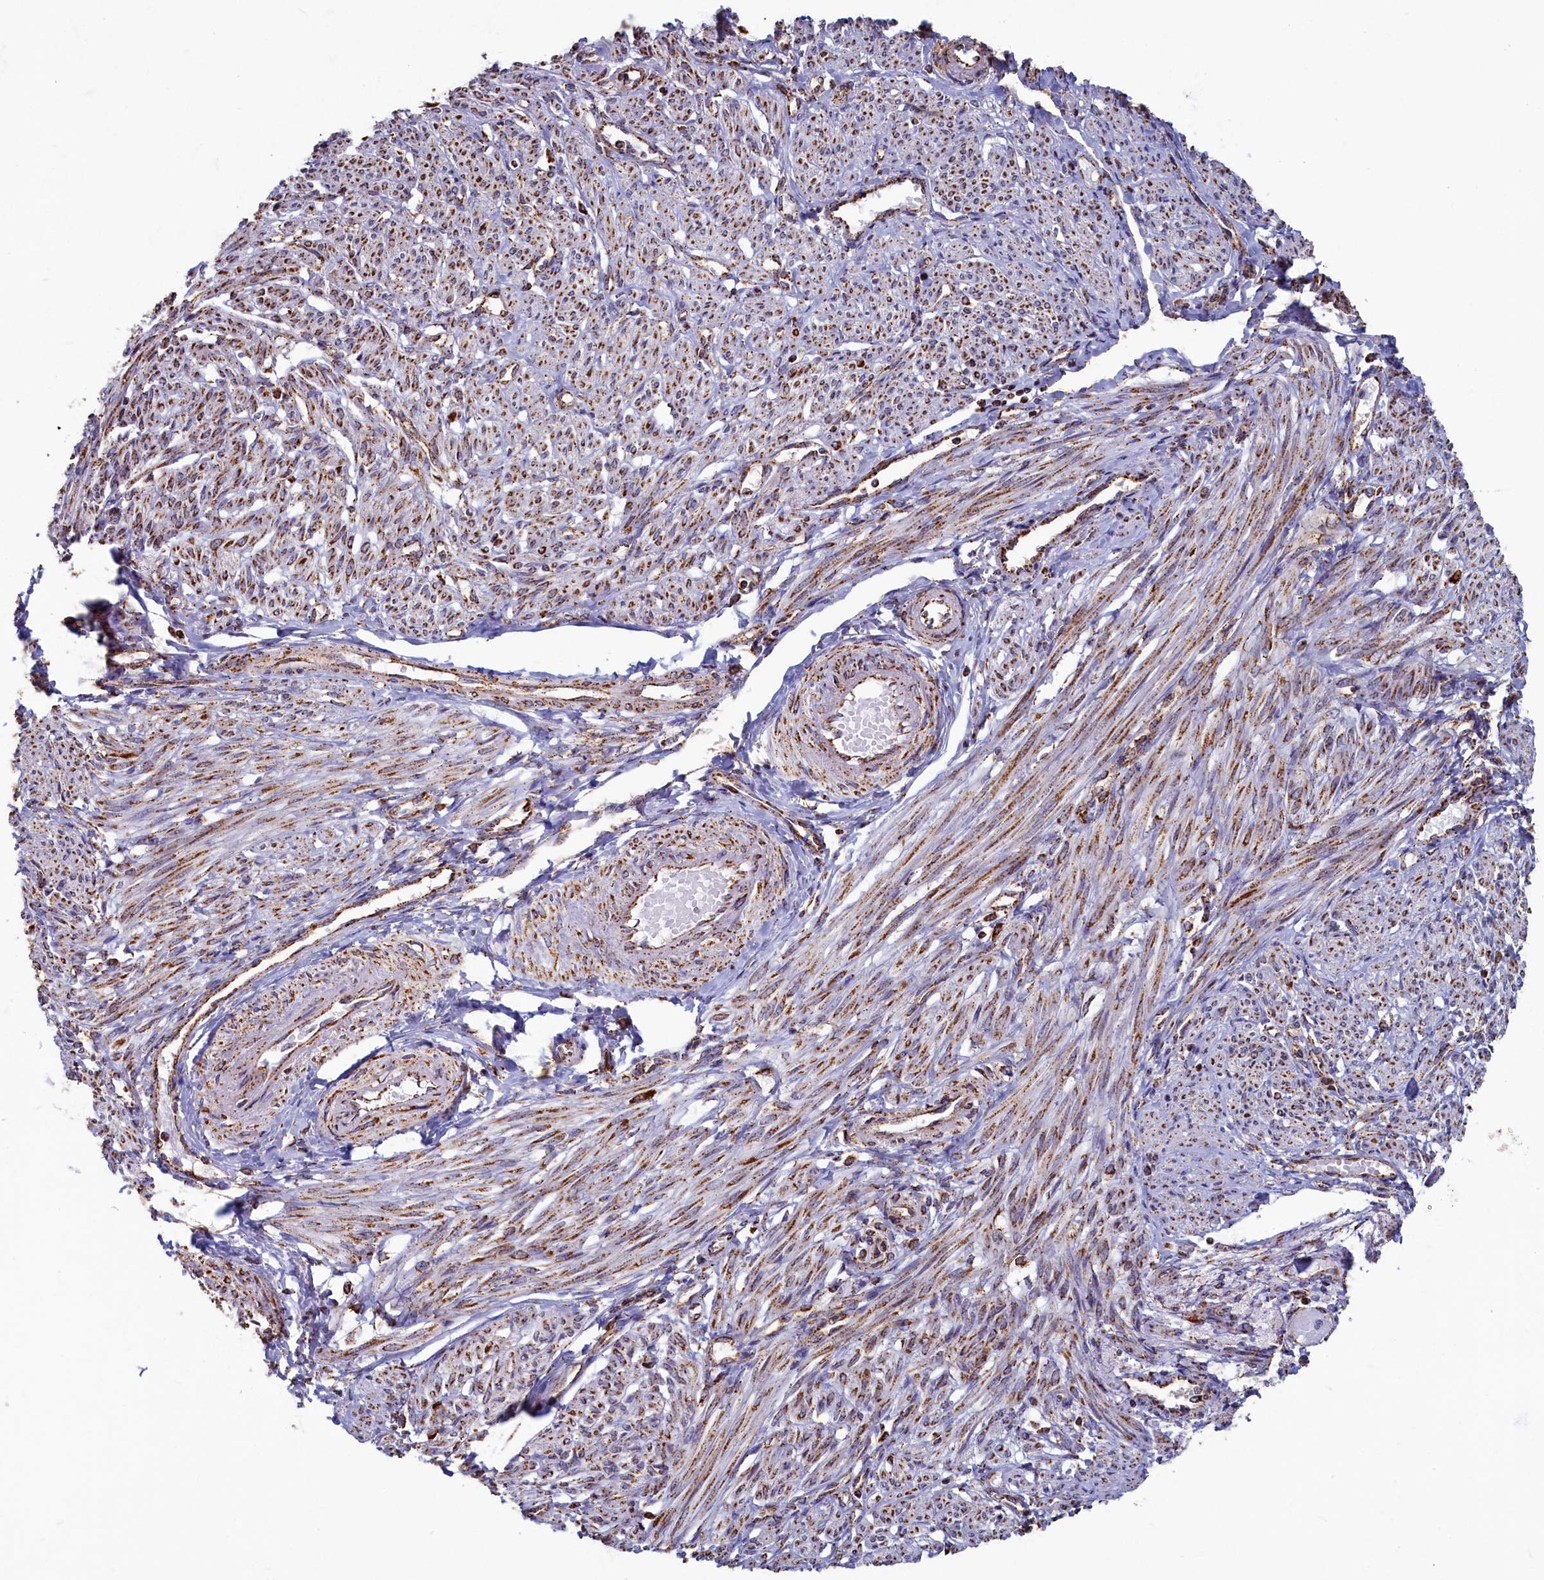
{"staining": {"intensity": "moderate", "quantity": ">75%", "location": "cytoplasmic/membranous"}, "tissue": "smooth muscle", "cell_type": "Smooth muscle cells", "image_type": "normal", "snomed": [{"axis": "morphology", "description": "Normal tissue, NOS"}, {"axis": "topography", "description": "Smooth muscle"}], "caption": "Immunohistochemistry (IHC) (DAB (3,3'-diaminobenzidine)) staining of unremarkable human smooth muscle displays moderate cytoplasmic/membranous protein staining in approximately >75% of smooth muscle cells.", "gene": "SPR", "patient": {"sex": "female", "age": 39}}